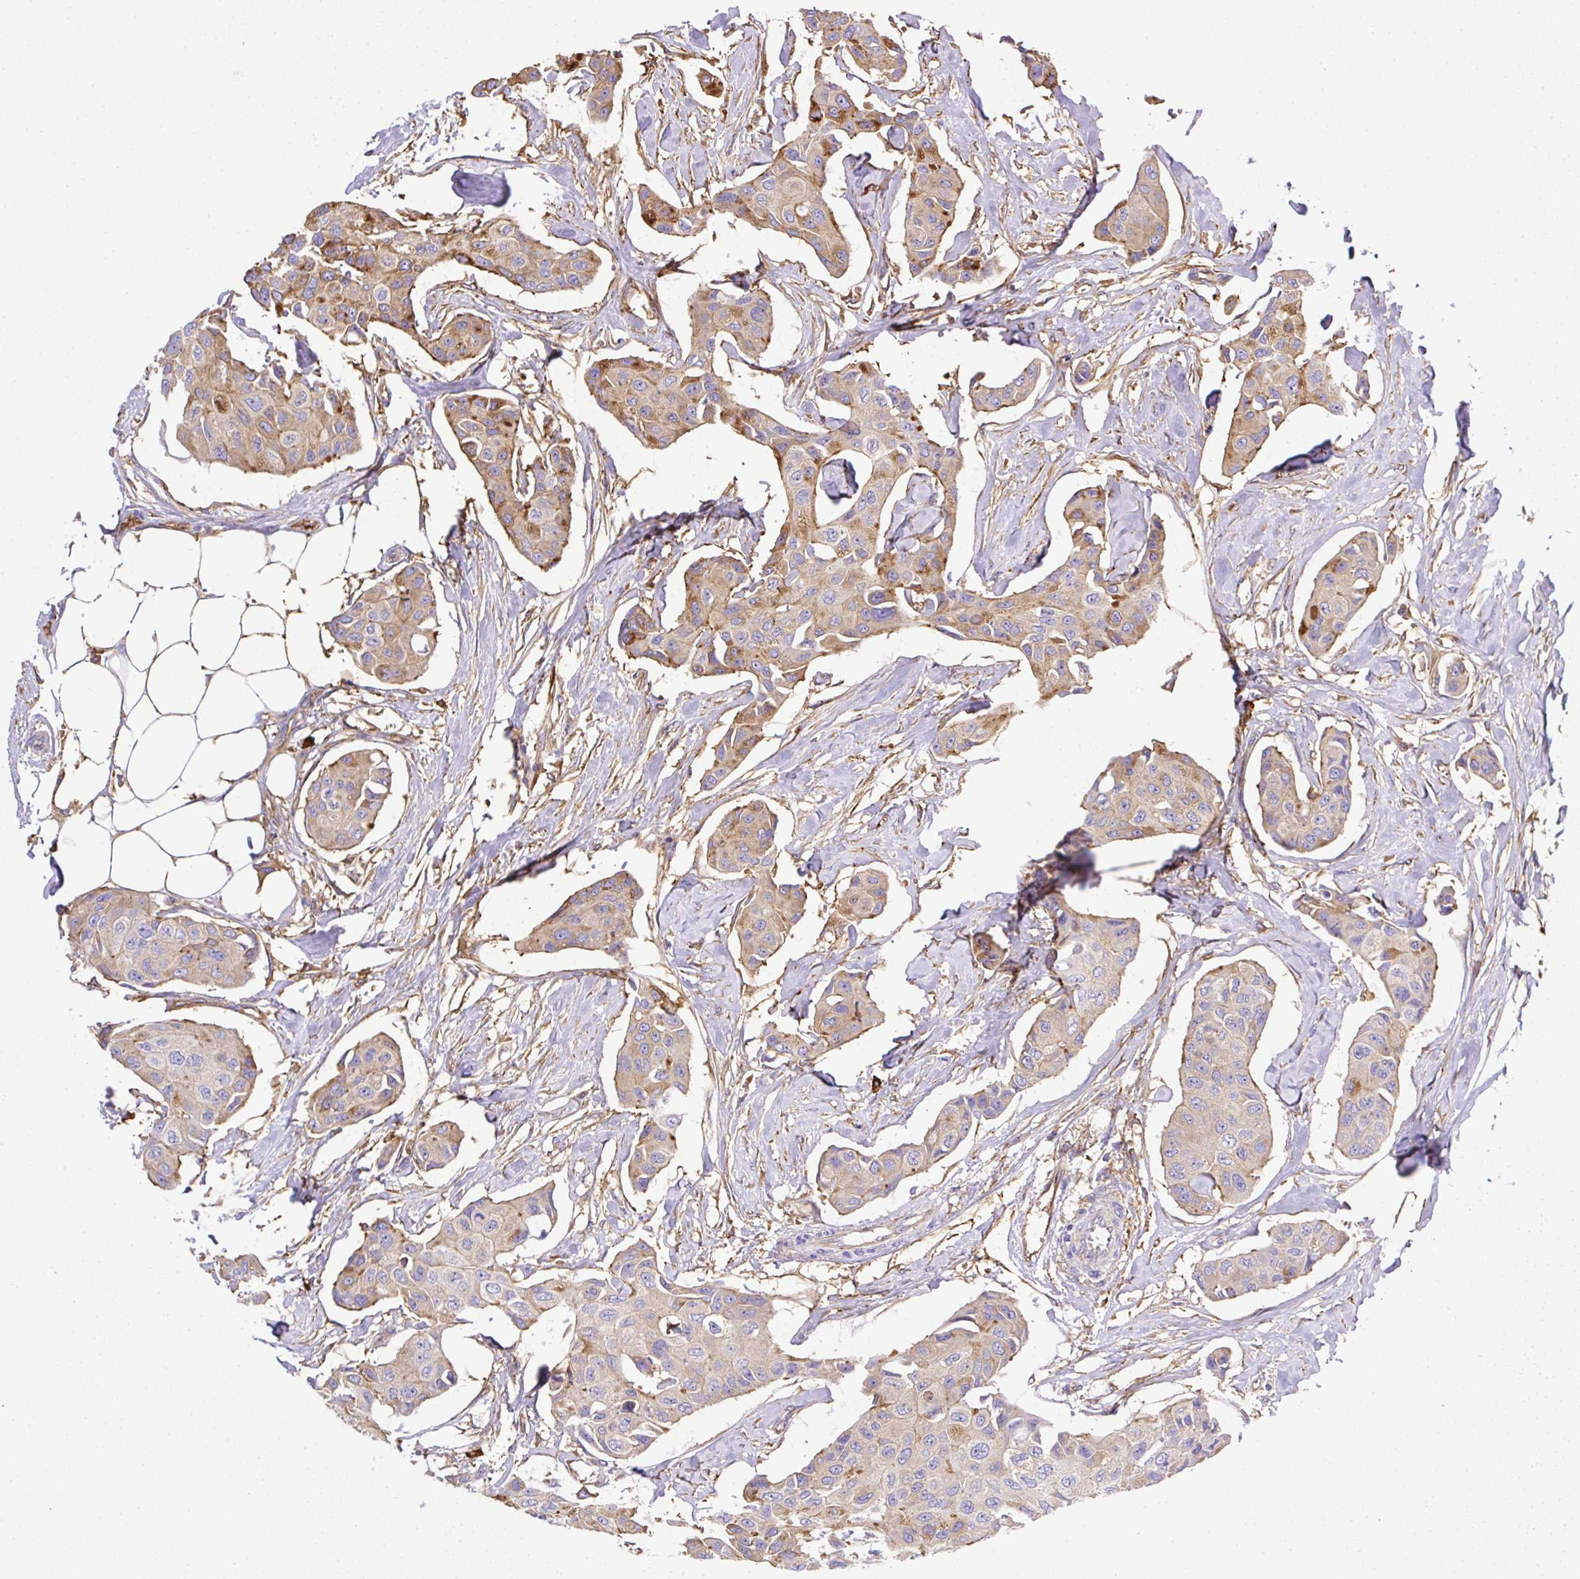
{"staining": {"intensity": "moderate", "quantity": "<25%", "location": "cytoplasmic/membranous"}, "tissue": "breast cancer", "cell_type": "Tumor cells", "image_type": "cancer", "snomed": [{"axis": "morphology", "description": "Duct carcinoma"}, {"axis": "topography", "description": "Breast"}, {"axis": "topography", "description": "Lymph node"}], "caption": "Breast cancer (infiltrating ductal carcinoma) stained for a protein displays moderate cytoplasmic/membranous positivity in tumor cells. Immunohistochemistry (ihc) stains the protein of interest in brown and the nuclei are stained blue.", "gene": "MAGEB5", "patient": {"sex": "female", "age": 80}}